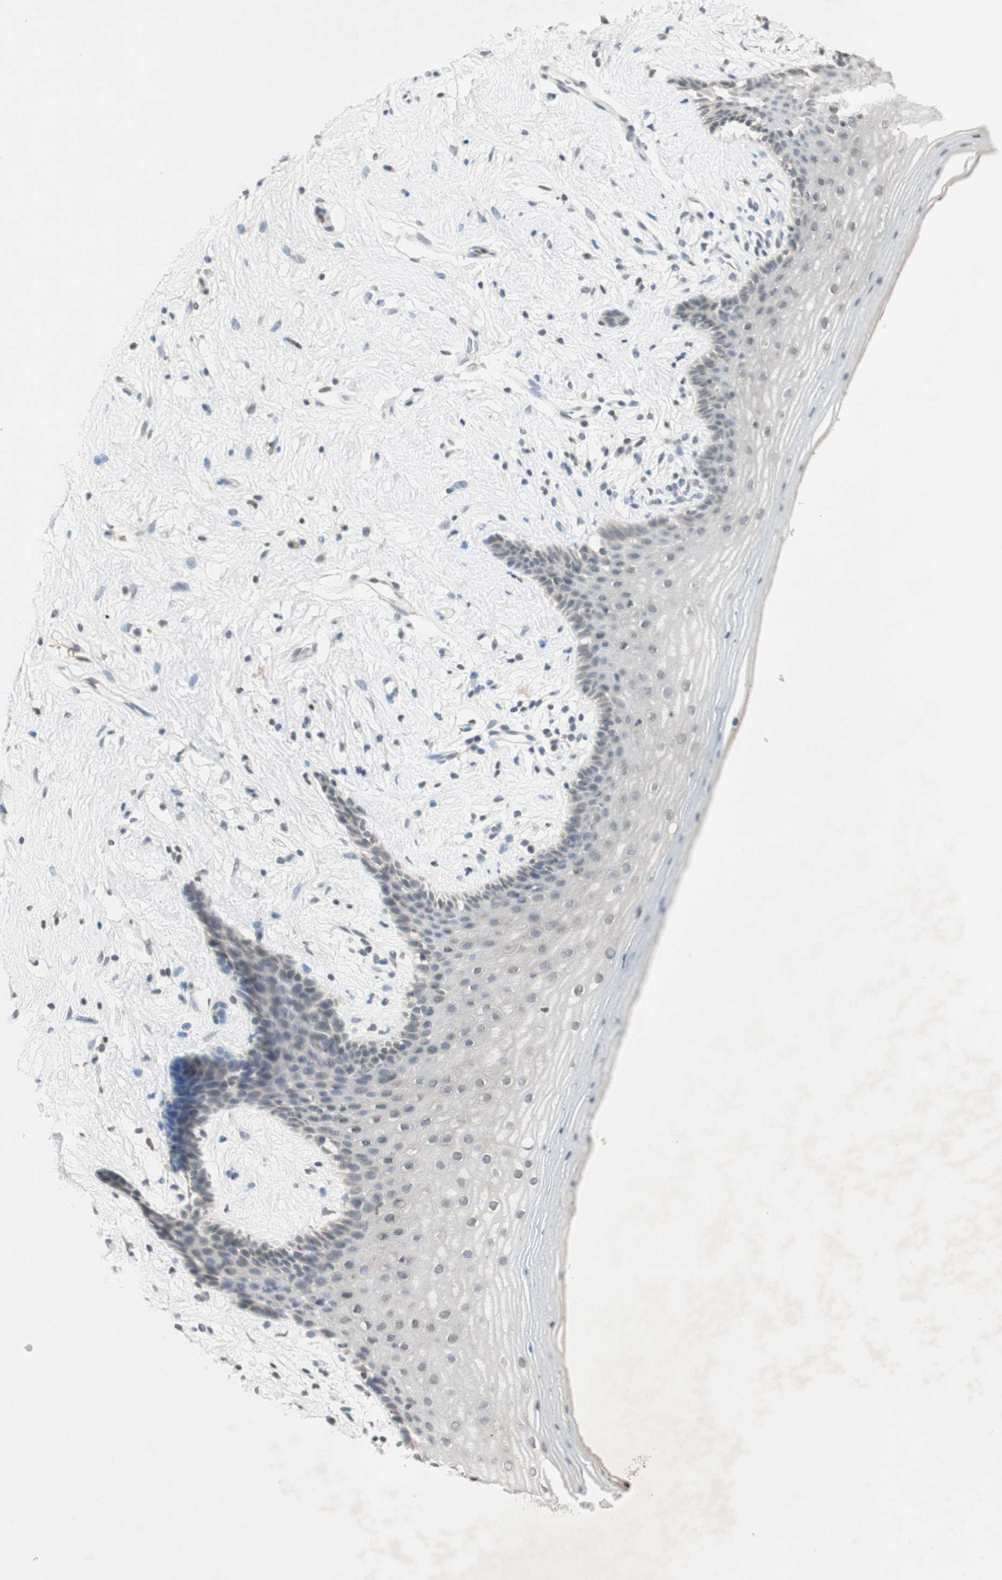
{"staining": {"intensity": "negative", "quantity": "none", "location": "none"}, "tissue": "vagina", "cell_type": "Squamous epithelial cells", "image_type": "normal", "snomed": [{"axis": "morphology", "description": "Normal tissue, NOS"}, {"axis": "topography", "description": "Vagina"}], "caption": "Immunohistochemical staining of unremarkable vagina reveals no significant positivity in squamous epithelial cells.", "gene": "GLI1", "patient": {"sex": "female", "age": 44}}